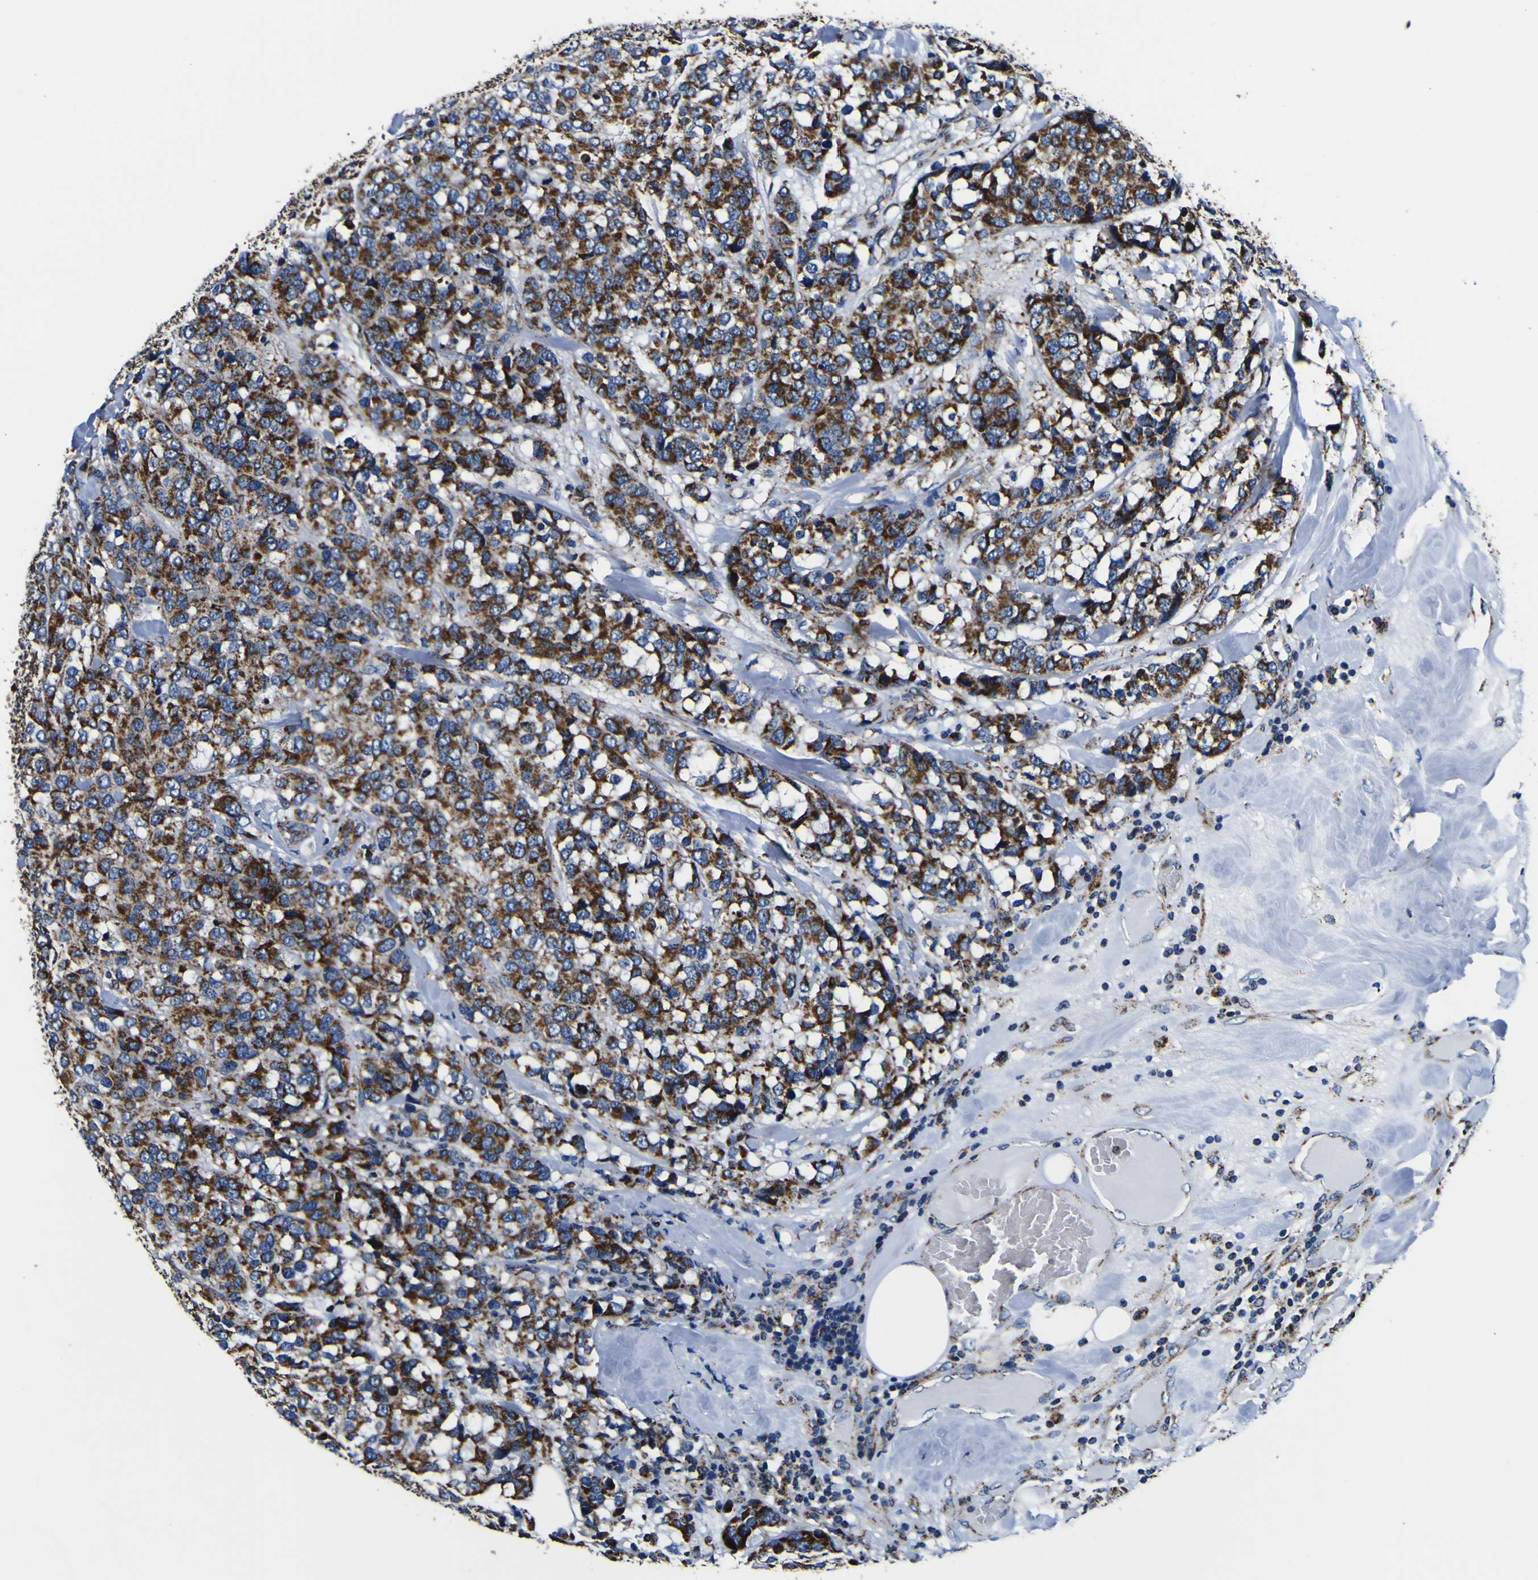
{"staining": {"intensity": "strong", "quantity": ">75%", "location": "cytoplasmic/membranous"}, "tissue": "breast cancer", "cell_type": "Tumor cells", "image_type": "cancer", "snomed": [{"axis": "morphology", "description": "Lobular carcinoma"}, {"axis": "topography", "description": "Breast"}], "caption": "Breast lobular carcinoma stained for a protein exhibits strong cytoplasmic/membranous positivity in tumor cells.", "gene": "PTRH2", "patient": {"sex": "female", "age": 59}}